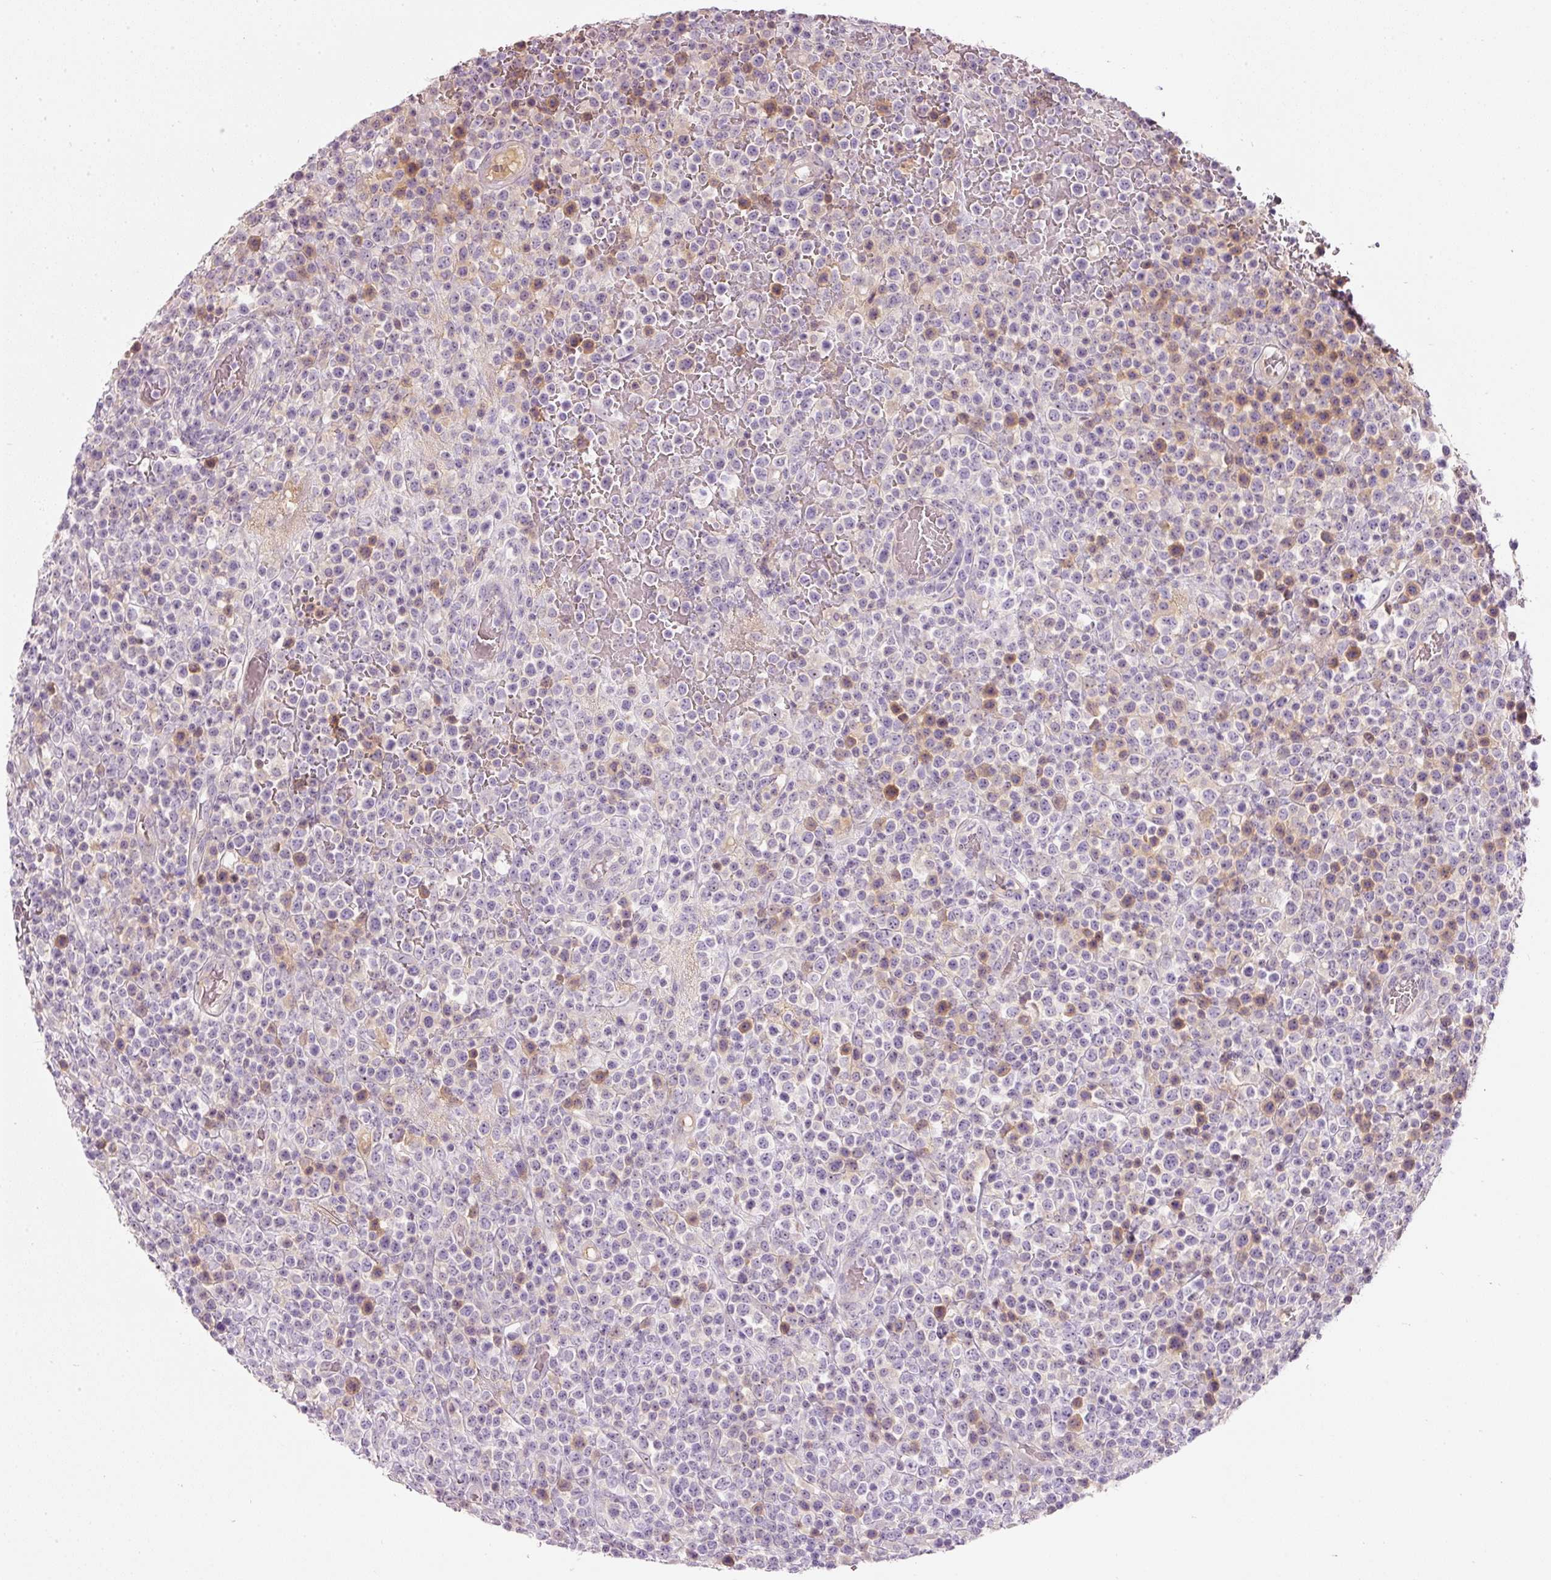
{"staining": {"intensity": "negative", "quantity": "none", "location": "none"}, "tissue": "lymphoma", "cell_type": "Tumor cells", "image_type": "cancer", "snomed": [{"axis": "morphology", "description": "Malignant lymphoma, non-Hodgkin's type, High grade"}, {"axis": "topography", "description": "Colon"}], "caption": "A micrograph of malignant lymphoma, non-Hodgkin's type (high-grade) stained for a protein displays no brown staining in tumor cells.", "gene": "TMEM37", "patient": {"sex": "female", "age": 53}}